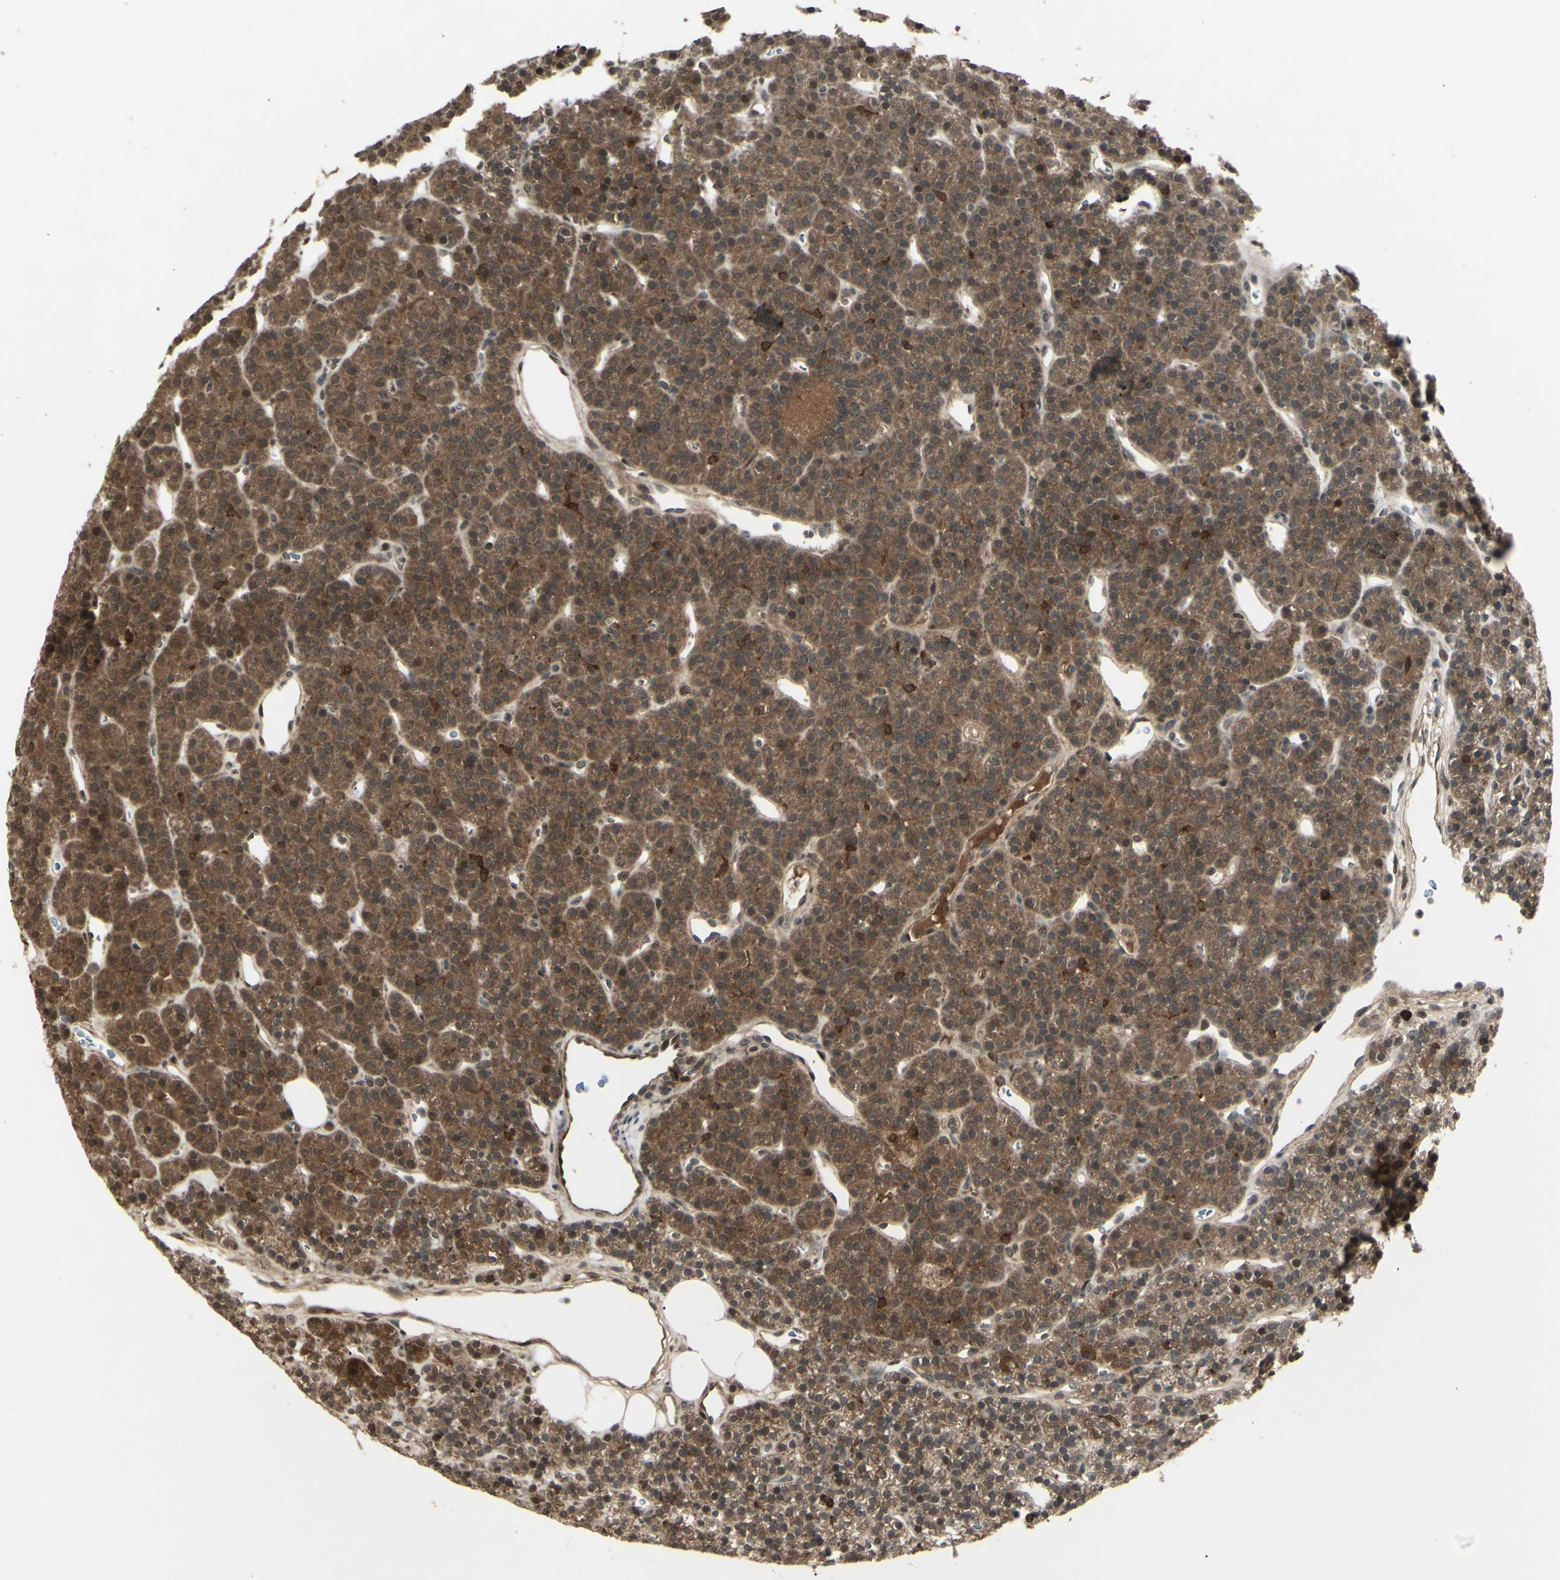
{"staining": {"intensity": "moderate", "quantity": ">75%", "location": "cytoplasmic/membranous"}, "tissue": "parathyroid gland", "cell_type": "Glandular cells", "image_type": "normal", "snomed": [{"axis": "morphology", "description": "Normal tissue, NOS"}, {"axis": "morphology", "description": "Hyperplasia, NOS"}, {"axis": "topography", "description": "Parathyroid gland"}], "caption": "Protein expression analysis of unremarkable human parathyroid gland reveals moderate cytoplasmic/membranous staining in approximately >75% of glandular cells. The staining is performed using DAB brown chromogen to label protein expression. The nuclei are counter-stained blue using hematoxylin.", "gene": "BLNK", "patient": {"sex": "male", "age": 44}}